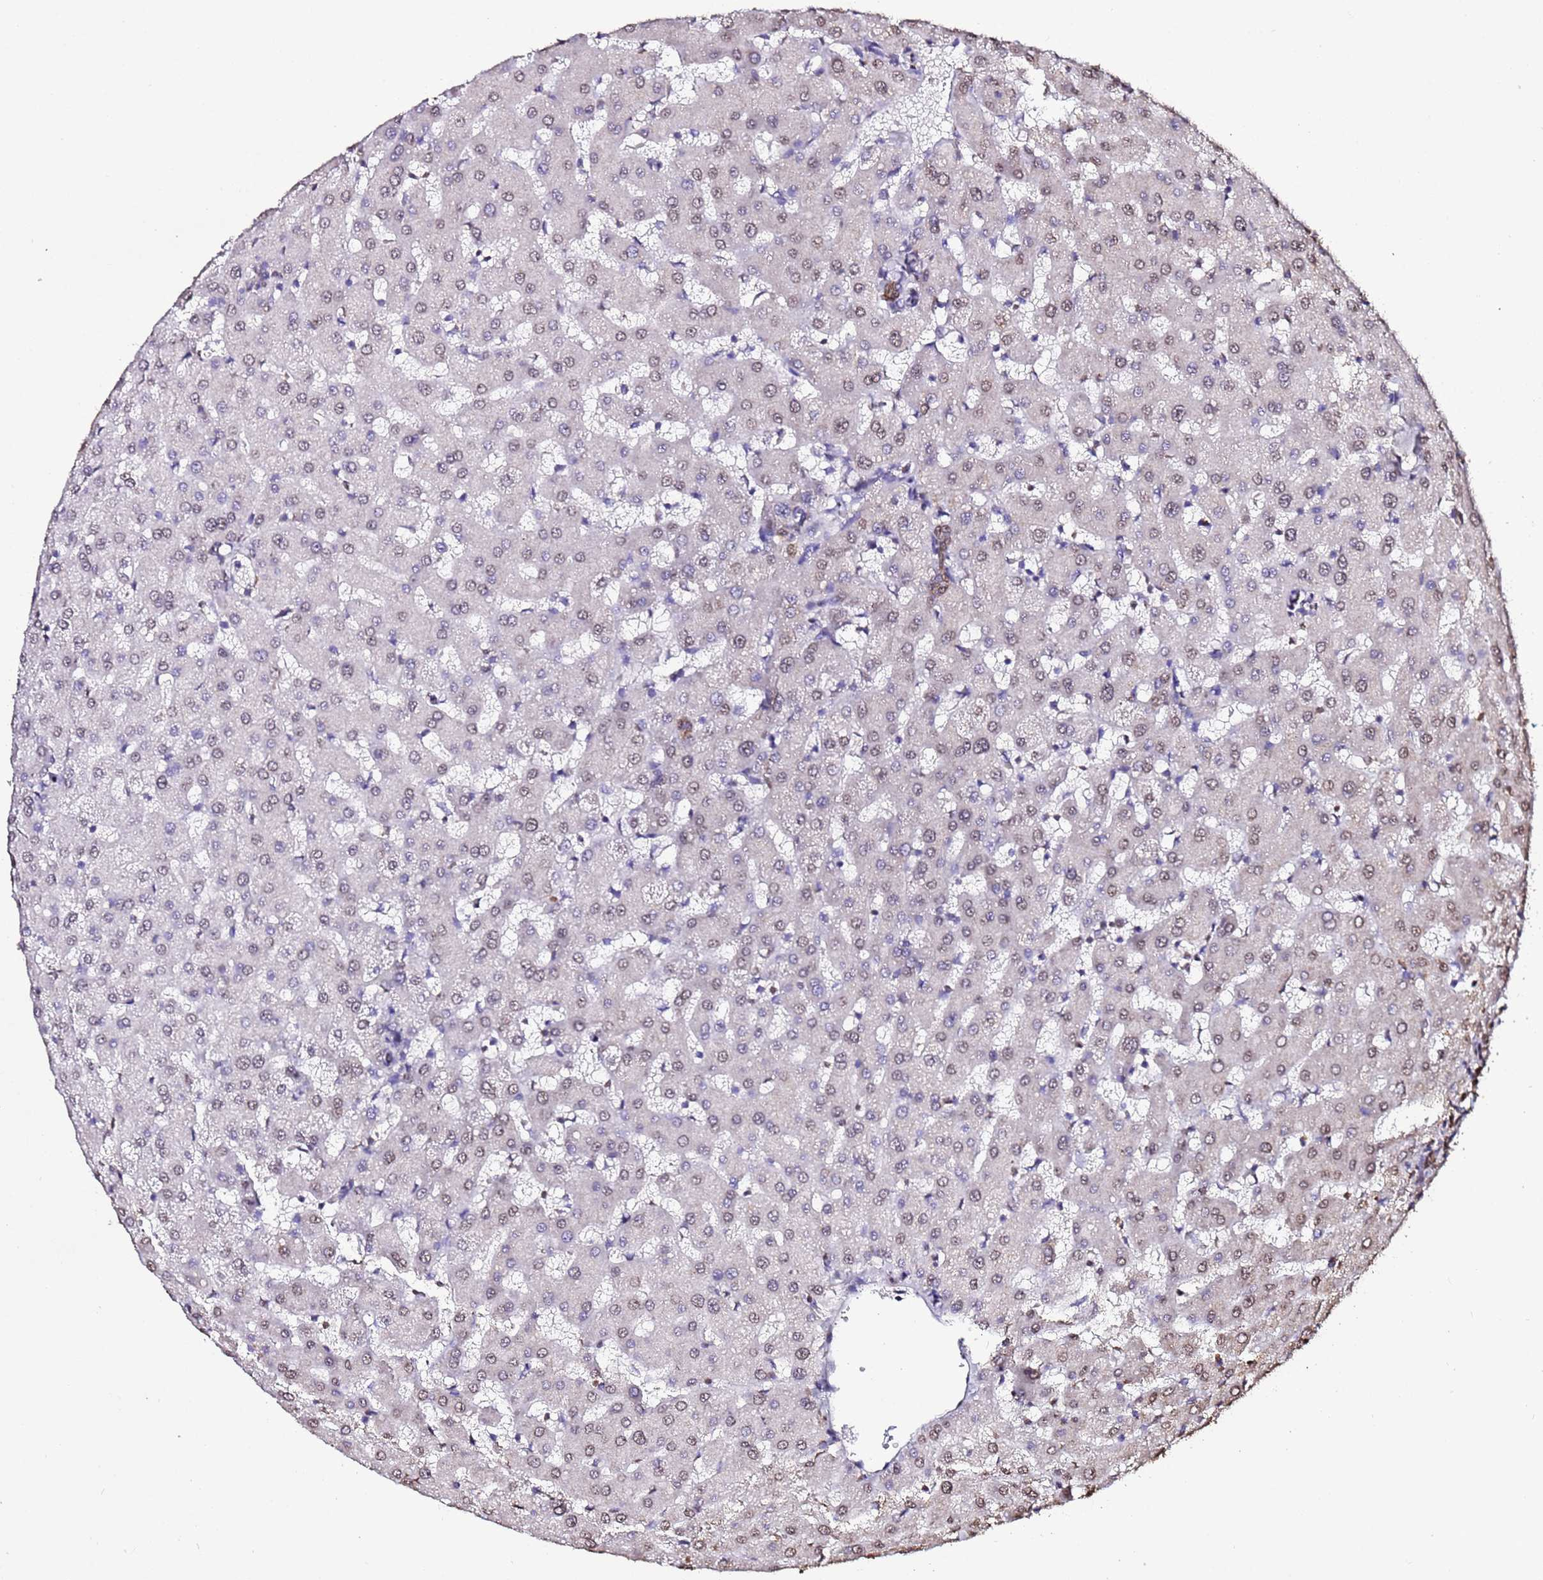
{"staining": {"intensity": "moderate", "quantity": ">75%", "location": "nuclear"}, "tissue": "liver", "cell_type": "Cholangiocytes", "image_type": "normal", "snomed": [{"axis": "morphology", "description": "Normal tissue, NOS"}, {"axis": "topography", "description": "Liver"}], "caption": "This histopathology image reveals benign liver stained with immunohistochemistry (IHC) to label a protein in brown. The nuclear of cholangiocytes show moderate positivity for the protein. Nuclei are counter-stained blue.", "gene": "TRIP6", "patient": {"sex": "female", "age": 63}}